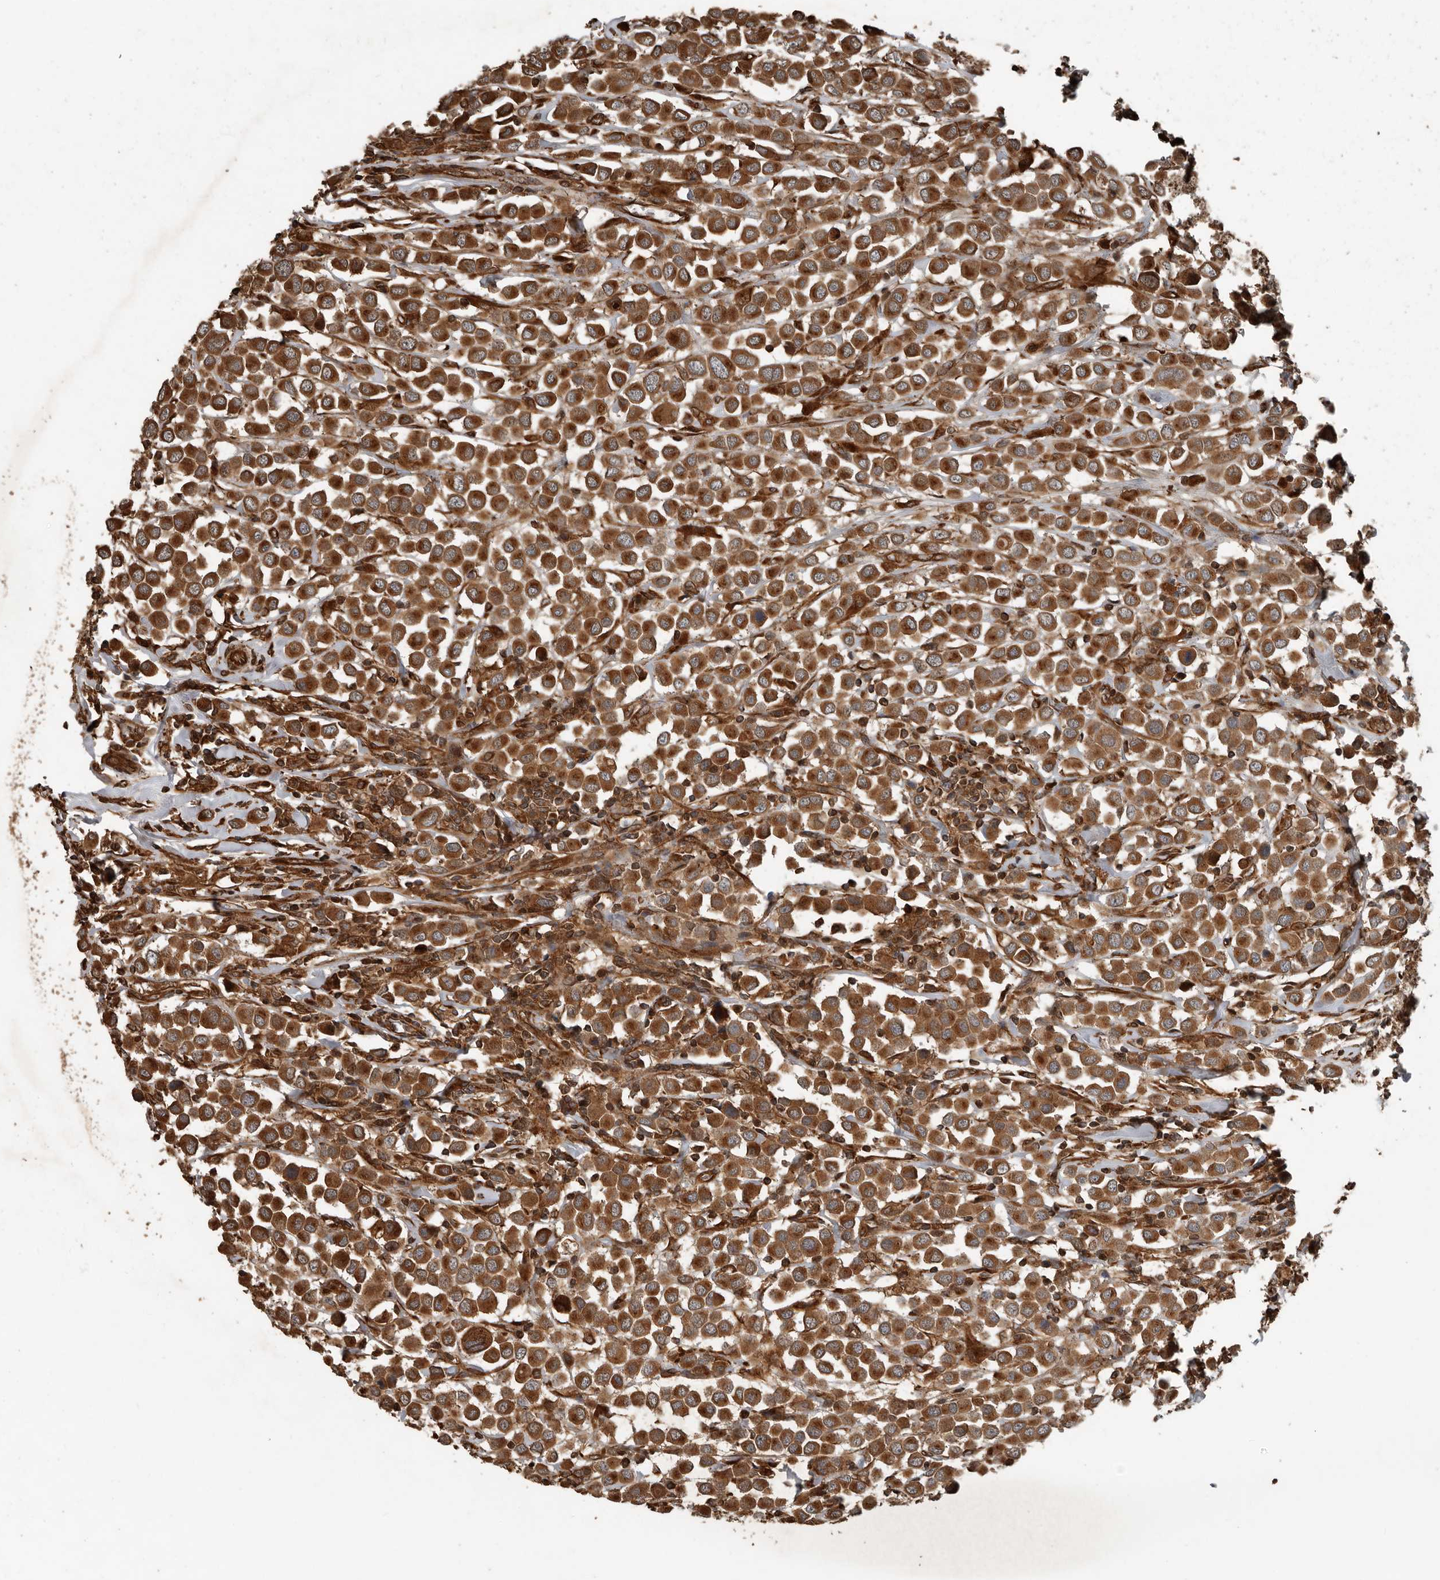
{"staining": {"intensity": "strong", "quantity": ">75%", "location": "cytoplasmic/membranous"}, "tissue": "breast cancer", "cell_type": "Tumor cells", "image_type": "cancer", "snomed": [{"axis": "morphology", "description": "Duct carcinoma"}, {"axis": "topography", "description": "Breast"}], "caption": "This is a photomicrograph of IHC staining of infiltrating ductal carcinoma (breast), which shows strong staining in the cytoplasmic/membranous of tumor cells.", "gene": "YOD1", "patient": {"sex": "female", "age": 61}}